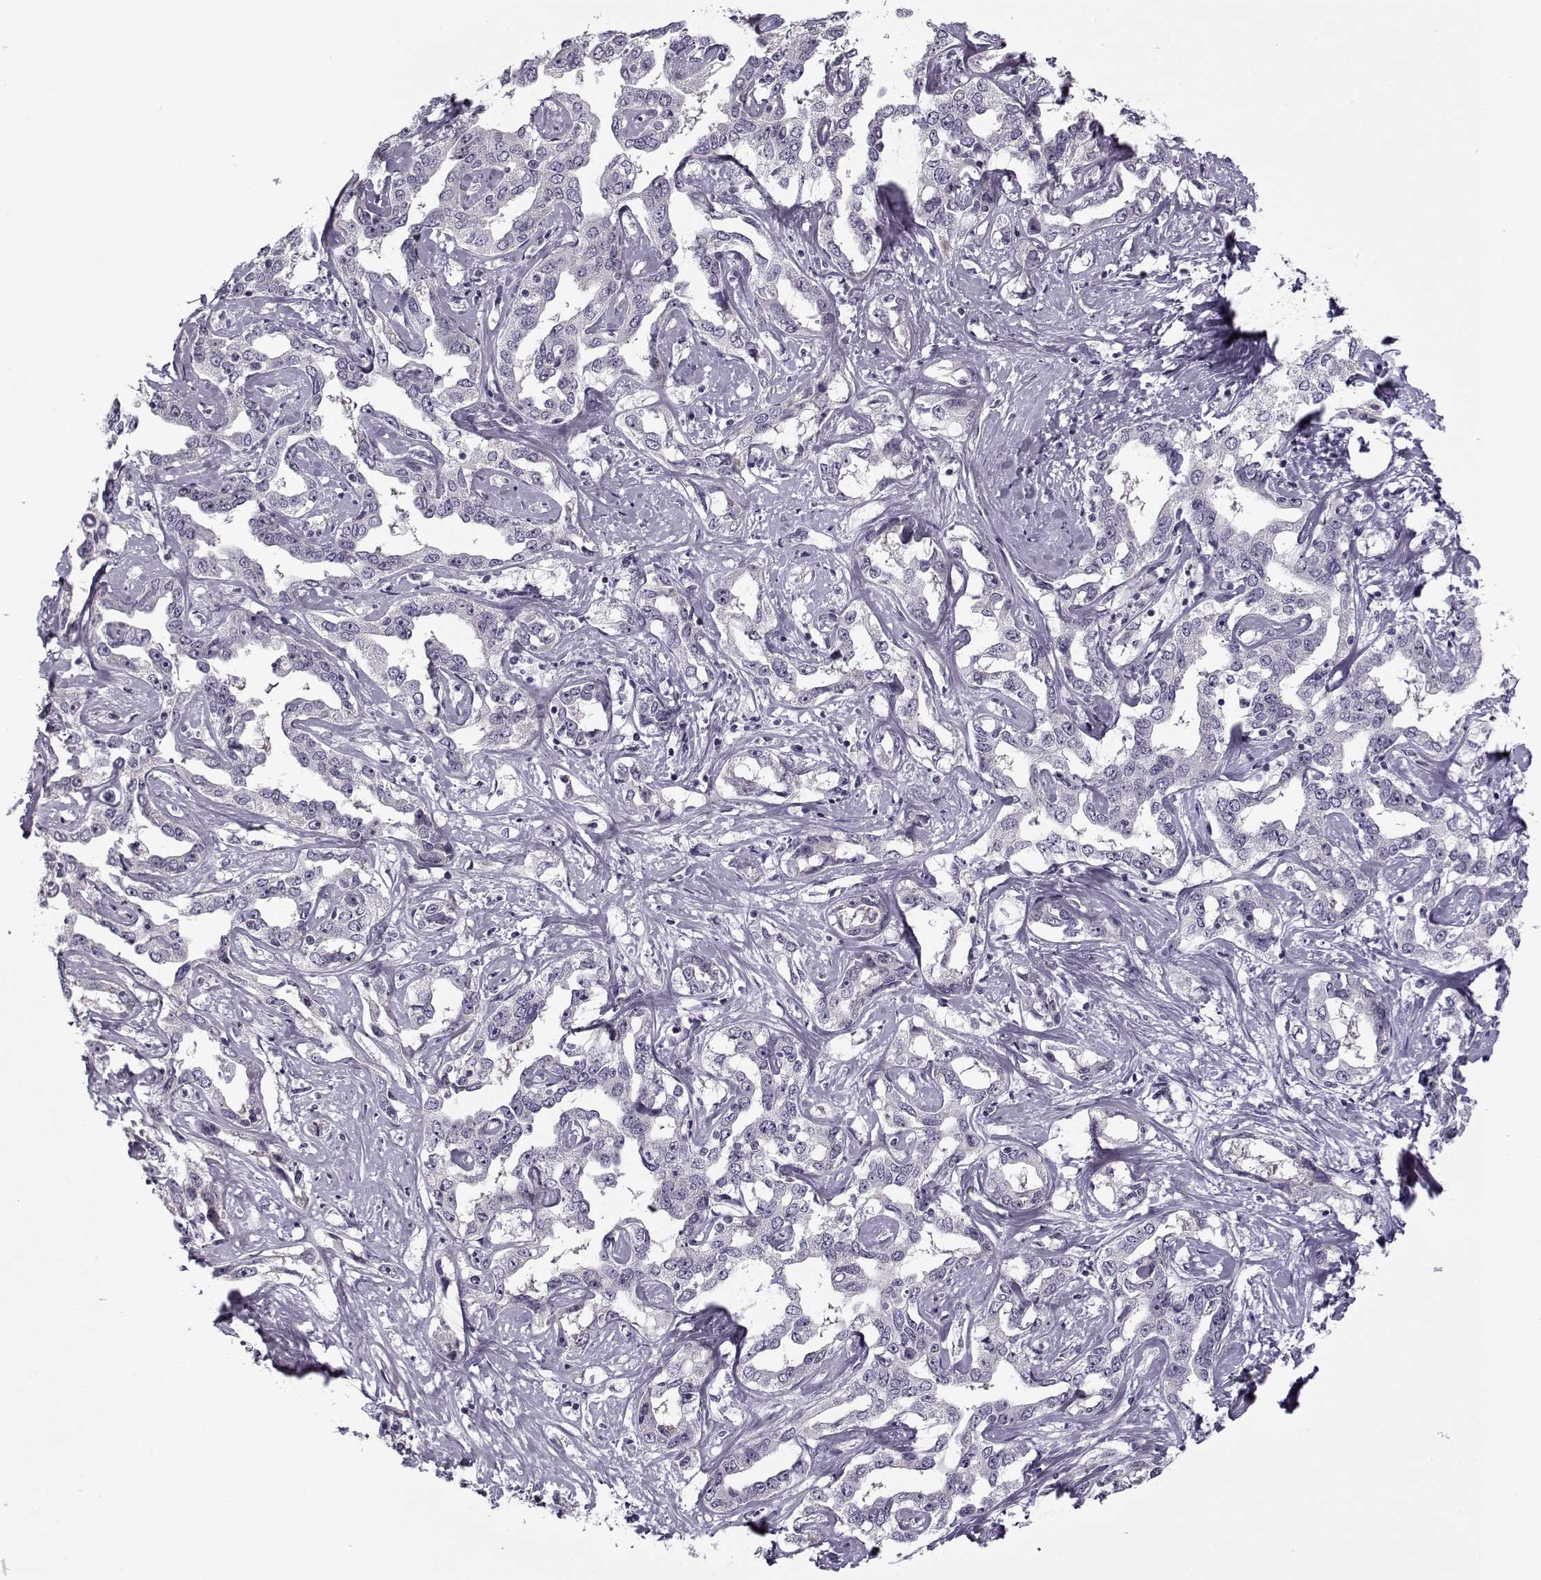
{"staining": {"intensity": "negative", "quantity": "none", "location": "none"}, "tissue": "liver cancer", "cell_type": "Tumor cells", "image_type": "cancer", "snomed": [{"axis": "morphology", "description": "Cholangiocarcinoma"}, {"axis": "topography", "description": "Liver"}], "caption": "DAB immunohistochemical staining of human liver cholangiocarcinoma reveals no significant staining in tumor cells.", "gene": "PNMT", "patient": {"sex": "male", "age": 59}}